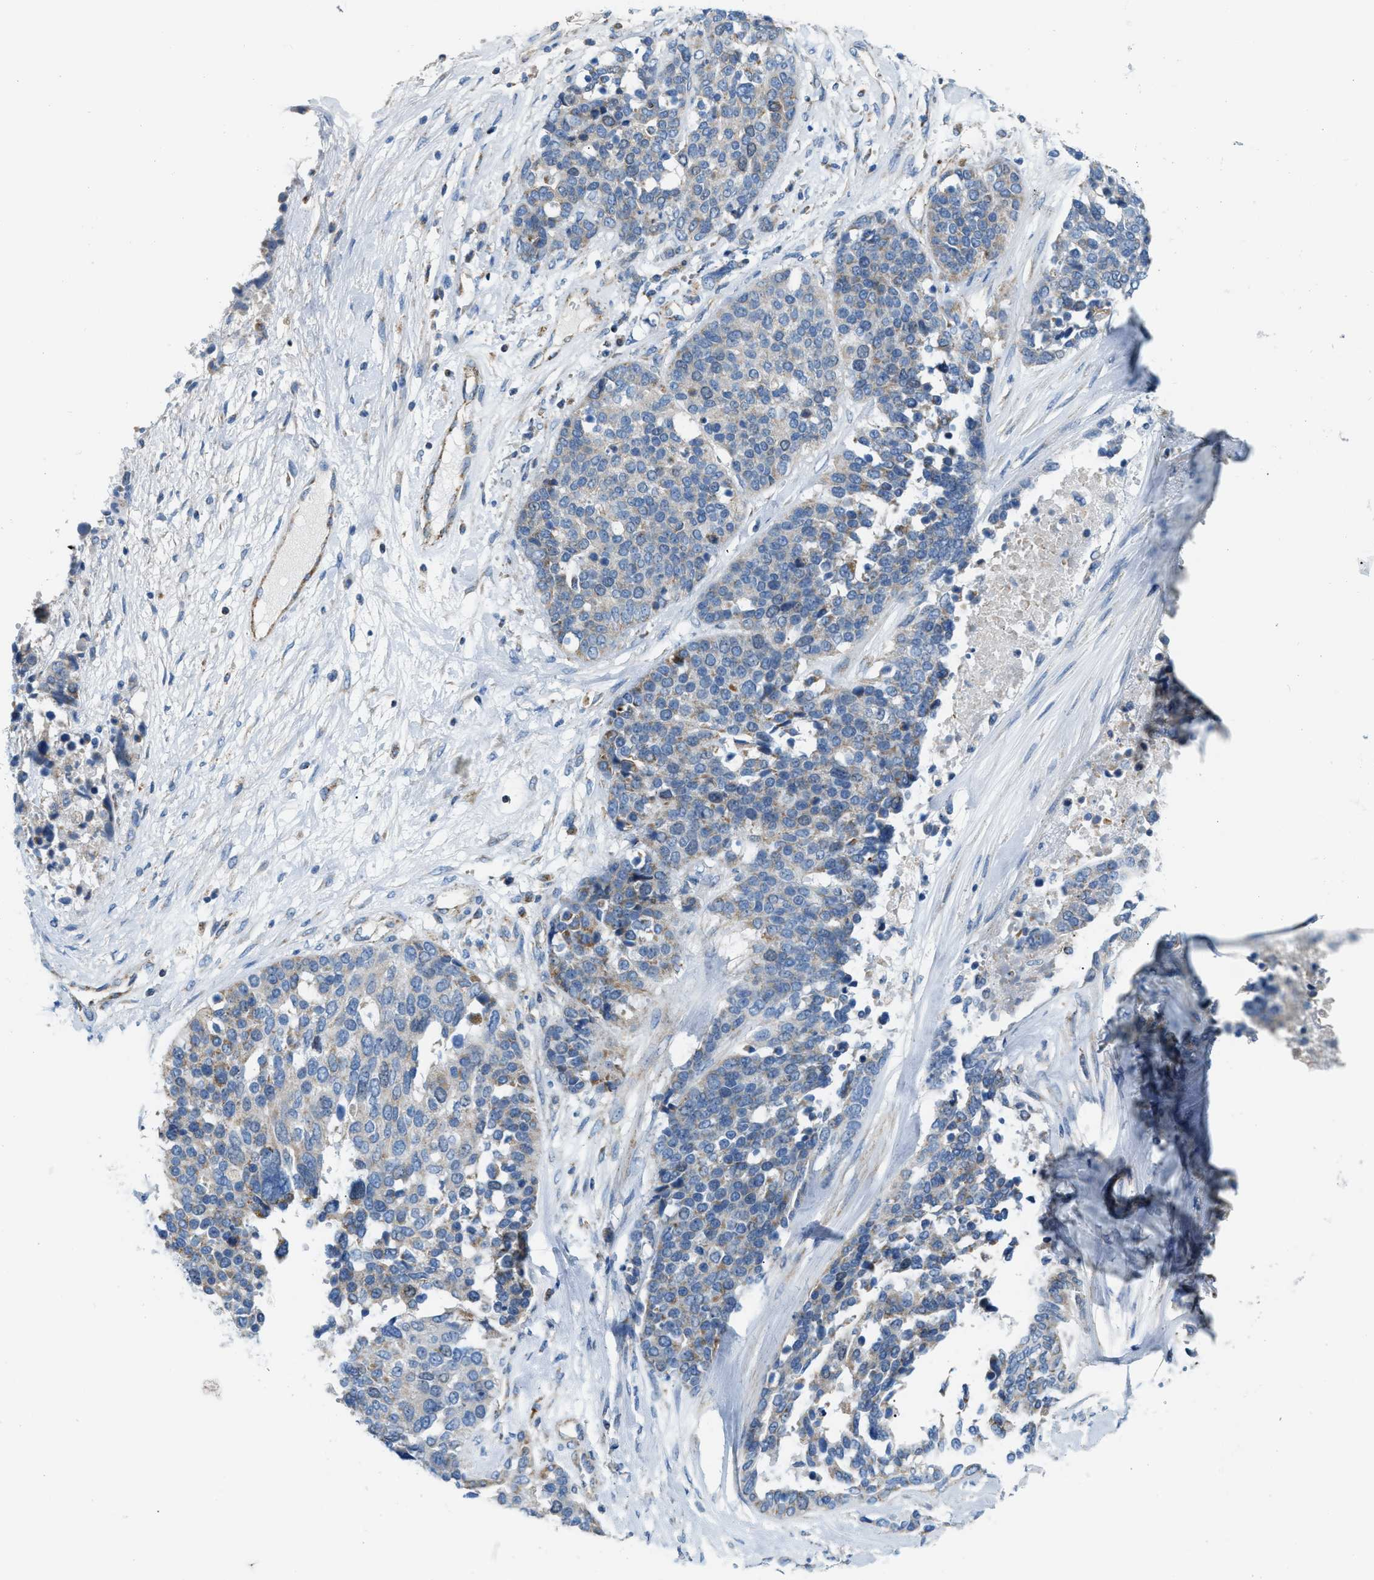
{"staining": {"intensity": "weak", "quantity": "<25%", "location": "cytoplasmic/membranous"}, "tissue": "ovarian cancer", "cell_type": "Tumor cells", "image_type": "cancer", "snomed": [{"axis": "morphology", "description": "Cystadenocarcinoma, serous, NOS"}, {"axis": "topography", "description": "Ovary"}], "caption": "This is an IHC micrograph of human ovarian cancer. There is no staining in tumor cells.", "gene": "JADE1", "patient": {"sex": "female", "age": 44}}